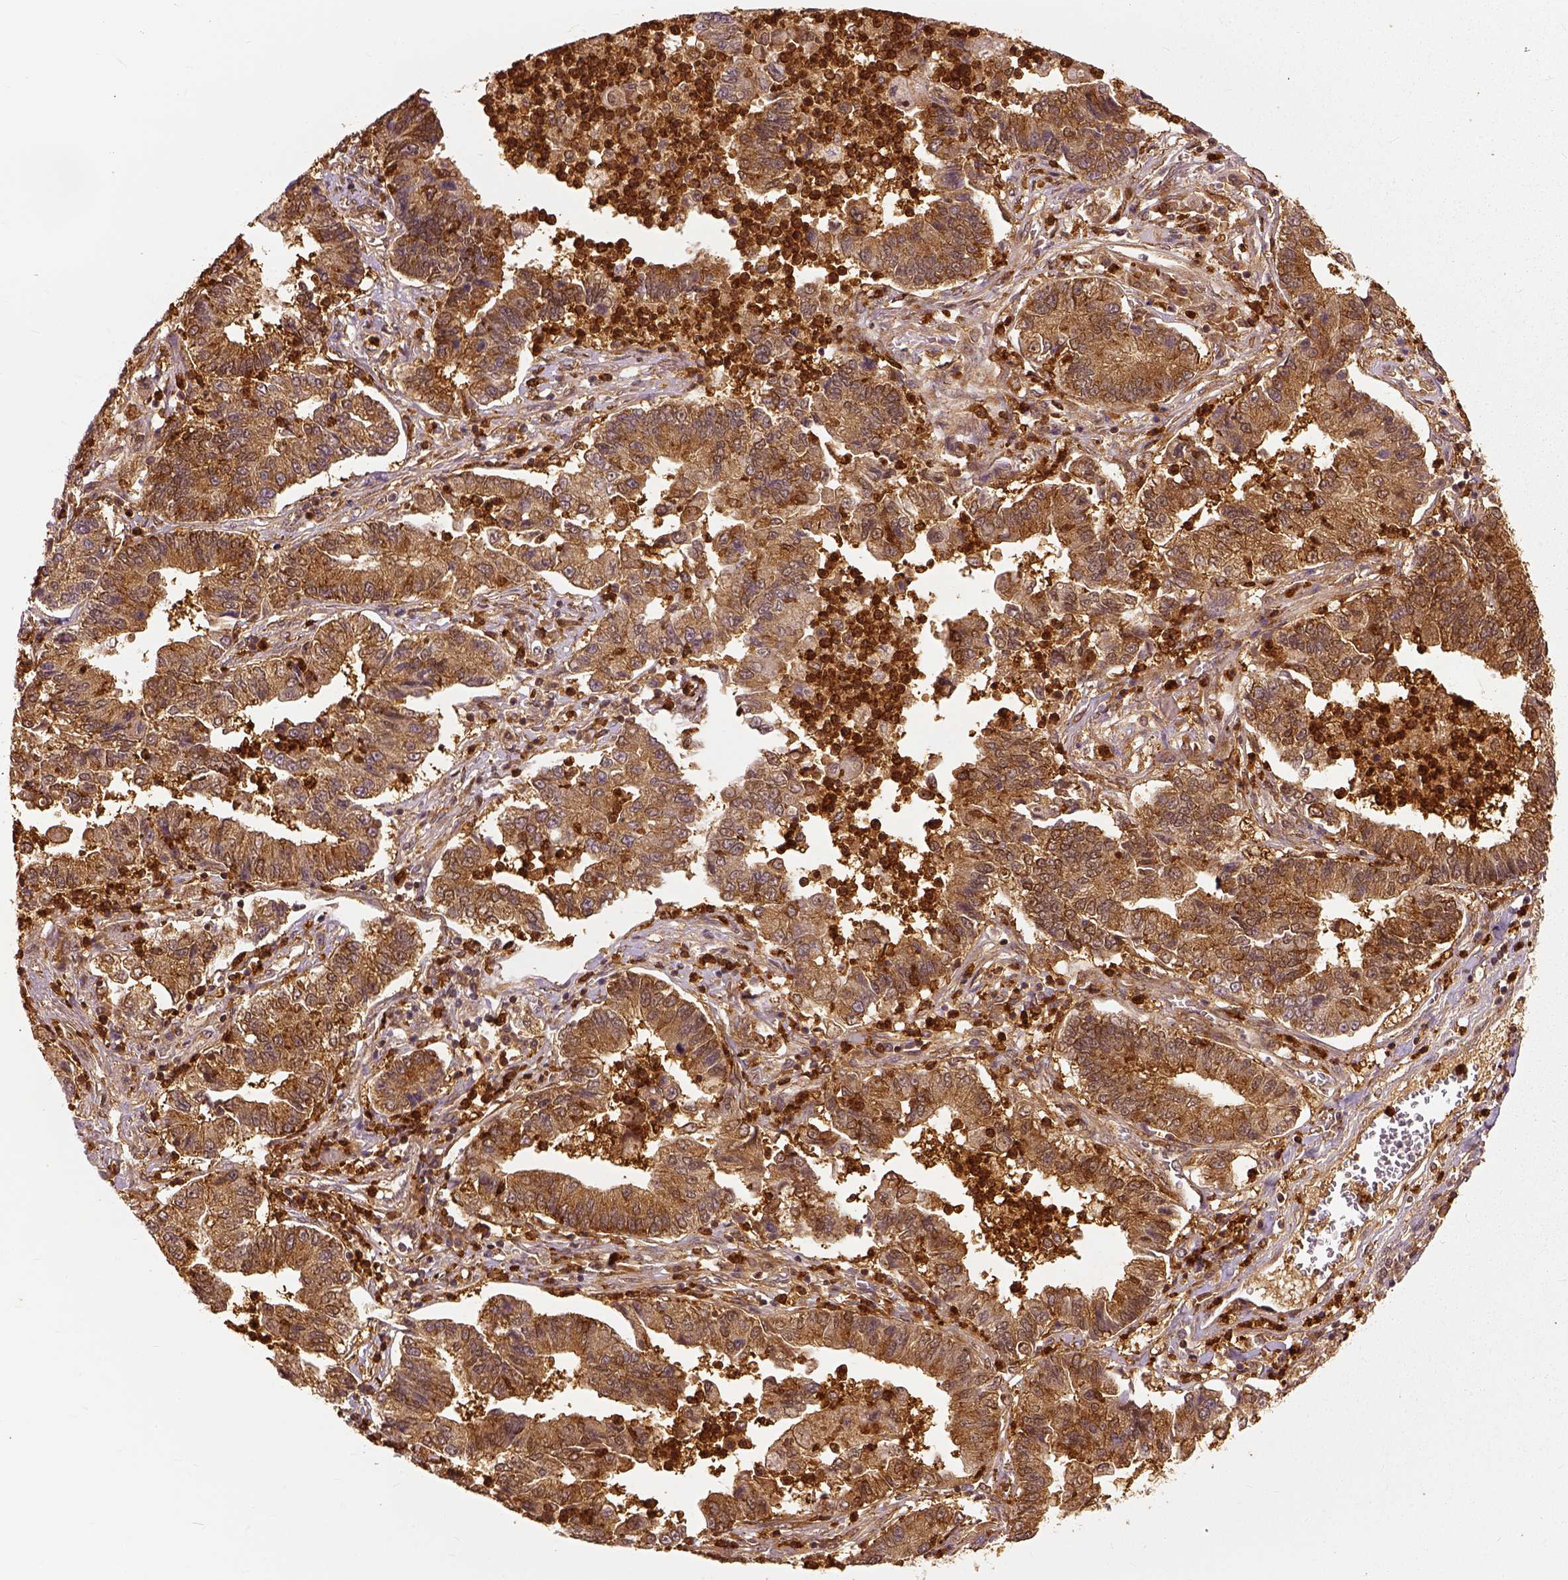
{"staining": {"intensity": "moderate", "quantity": ">75%", "location": "cytoplasmic/membranous"}, "tissue": "lung cancer", "cell_type": "Tumor cells", "image_type": "cancer", "snomed": [{"axis": "morphology", "description": "Adenocarcinoma, NOS"}, {"axis": "topography", "description": "Lung"}], "caption": "Adenocarcinoma (lung) stained for a protein (brown) demonstrates moderate cytoplasmic/membranous positive expression in approximately >75% of tumor cells.", "gene": "GPI", "patient": {"sex": "female", "age": 57}}